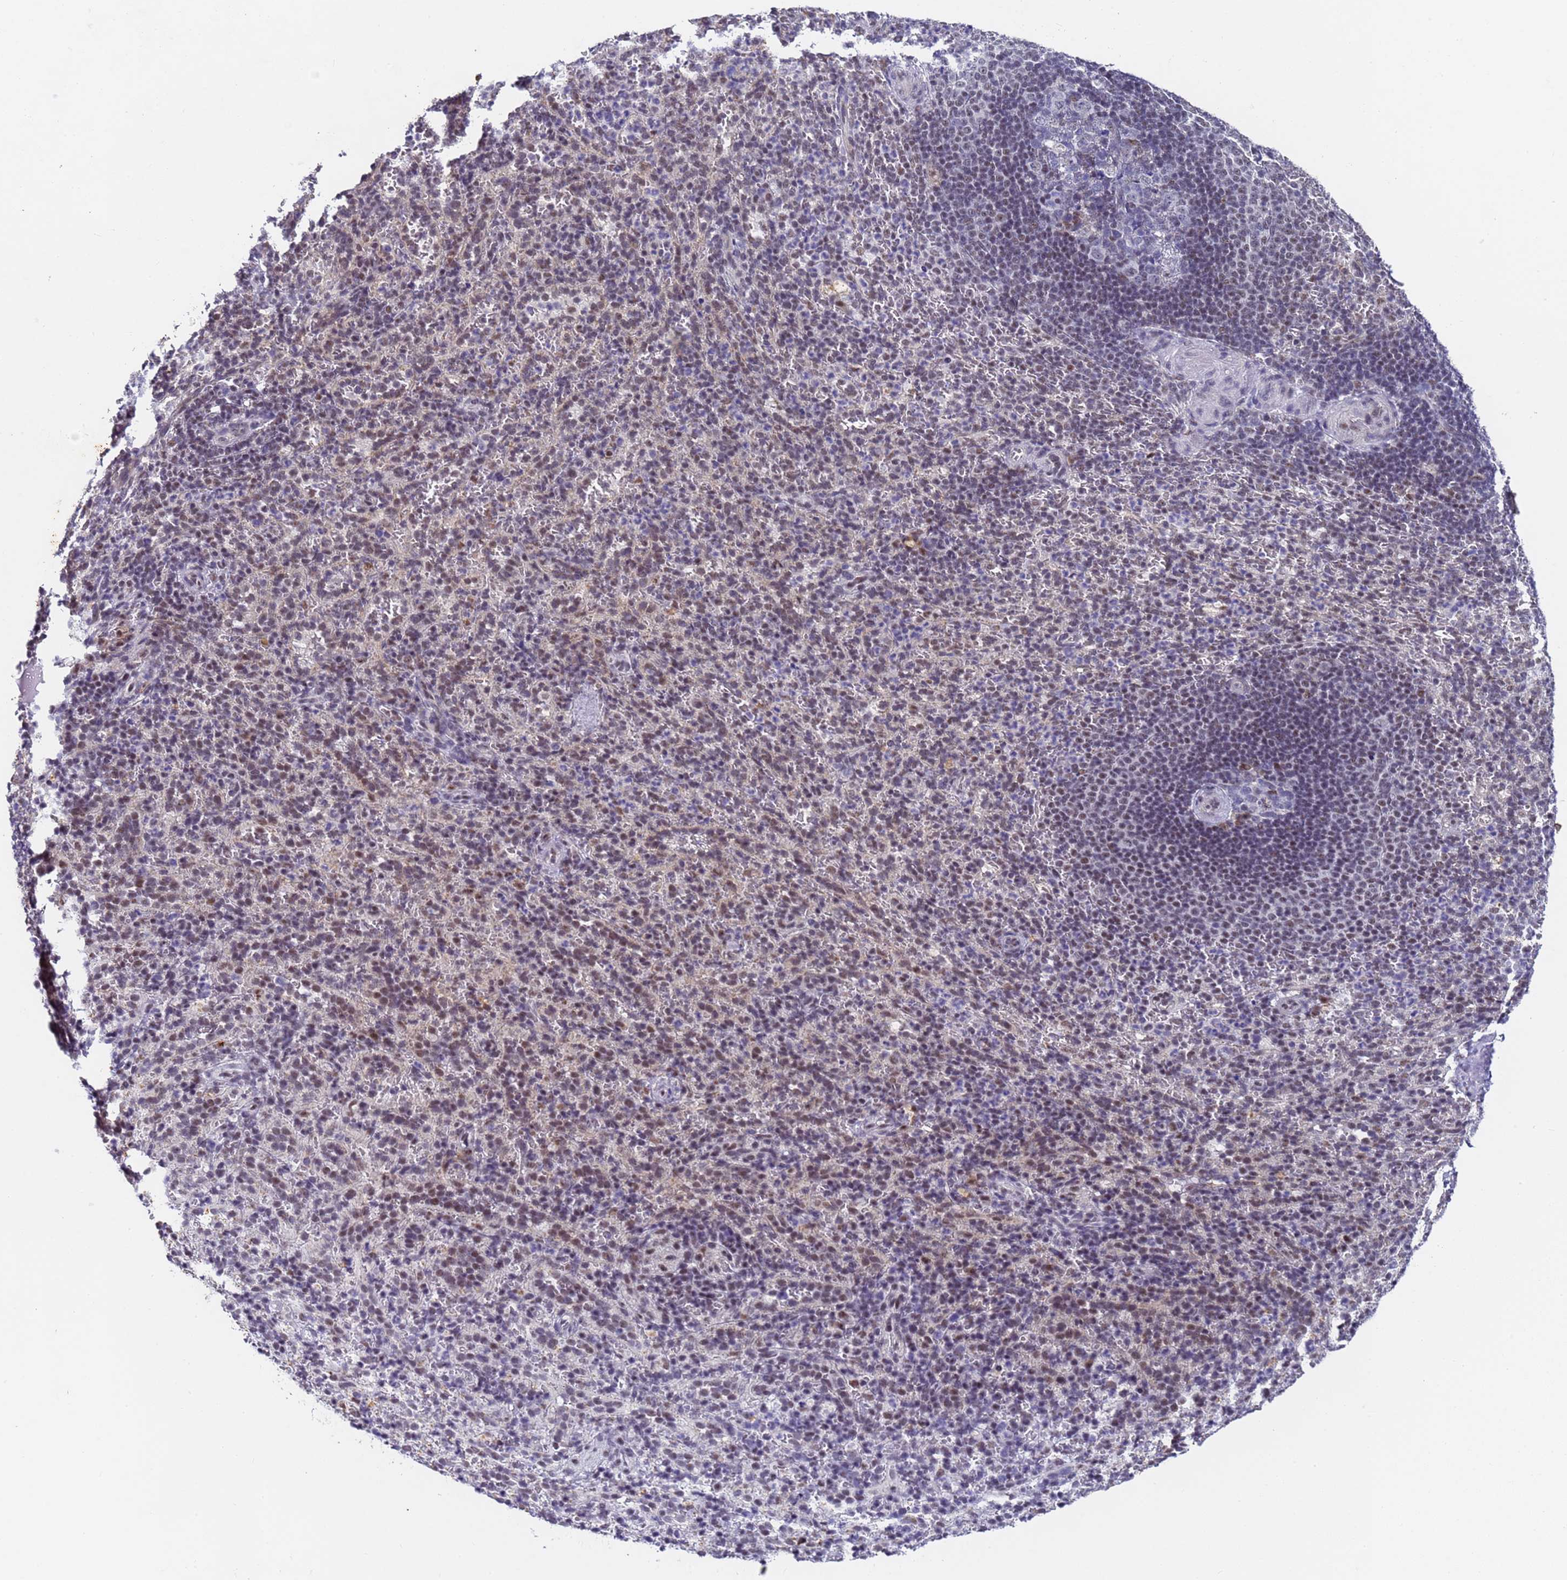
{"staining": {"intensity": "negative", "quantity": "none", "location": "none"}, "tissue": "spleen", "cell_type": "Cells in red pulp", "image_type": "normal", "snomed": [{"axis": "morphology", "description": "Normal tissue, NOS"}, {"axis": "topography", "description": "Spleen"}], "caption": "The micrograph displays no staining of cells in red pulp in benign spleen.", "gene": "FNBP4", "patient": {"sex": "female", "age": 21}}